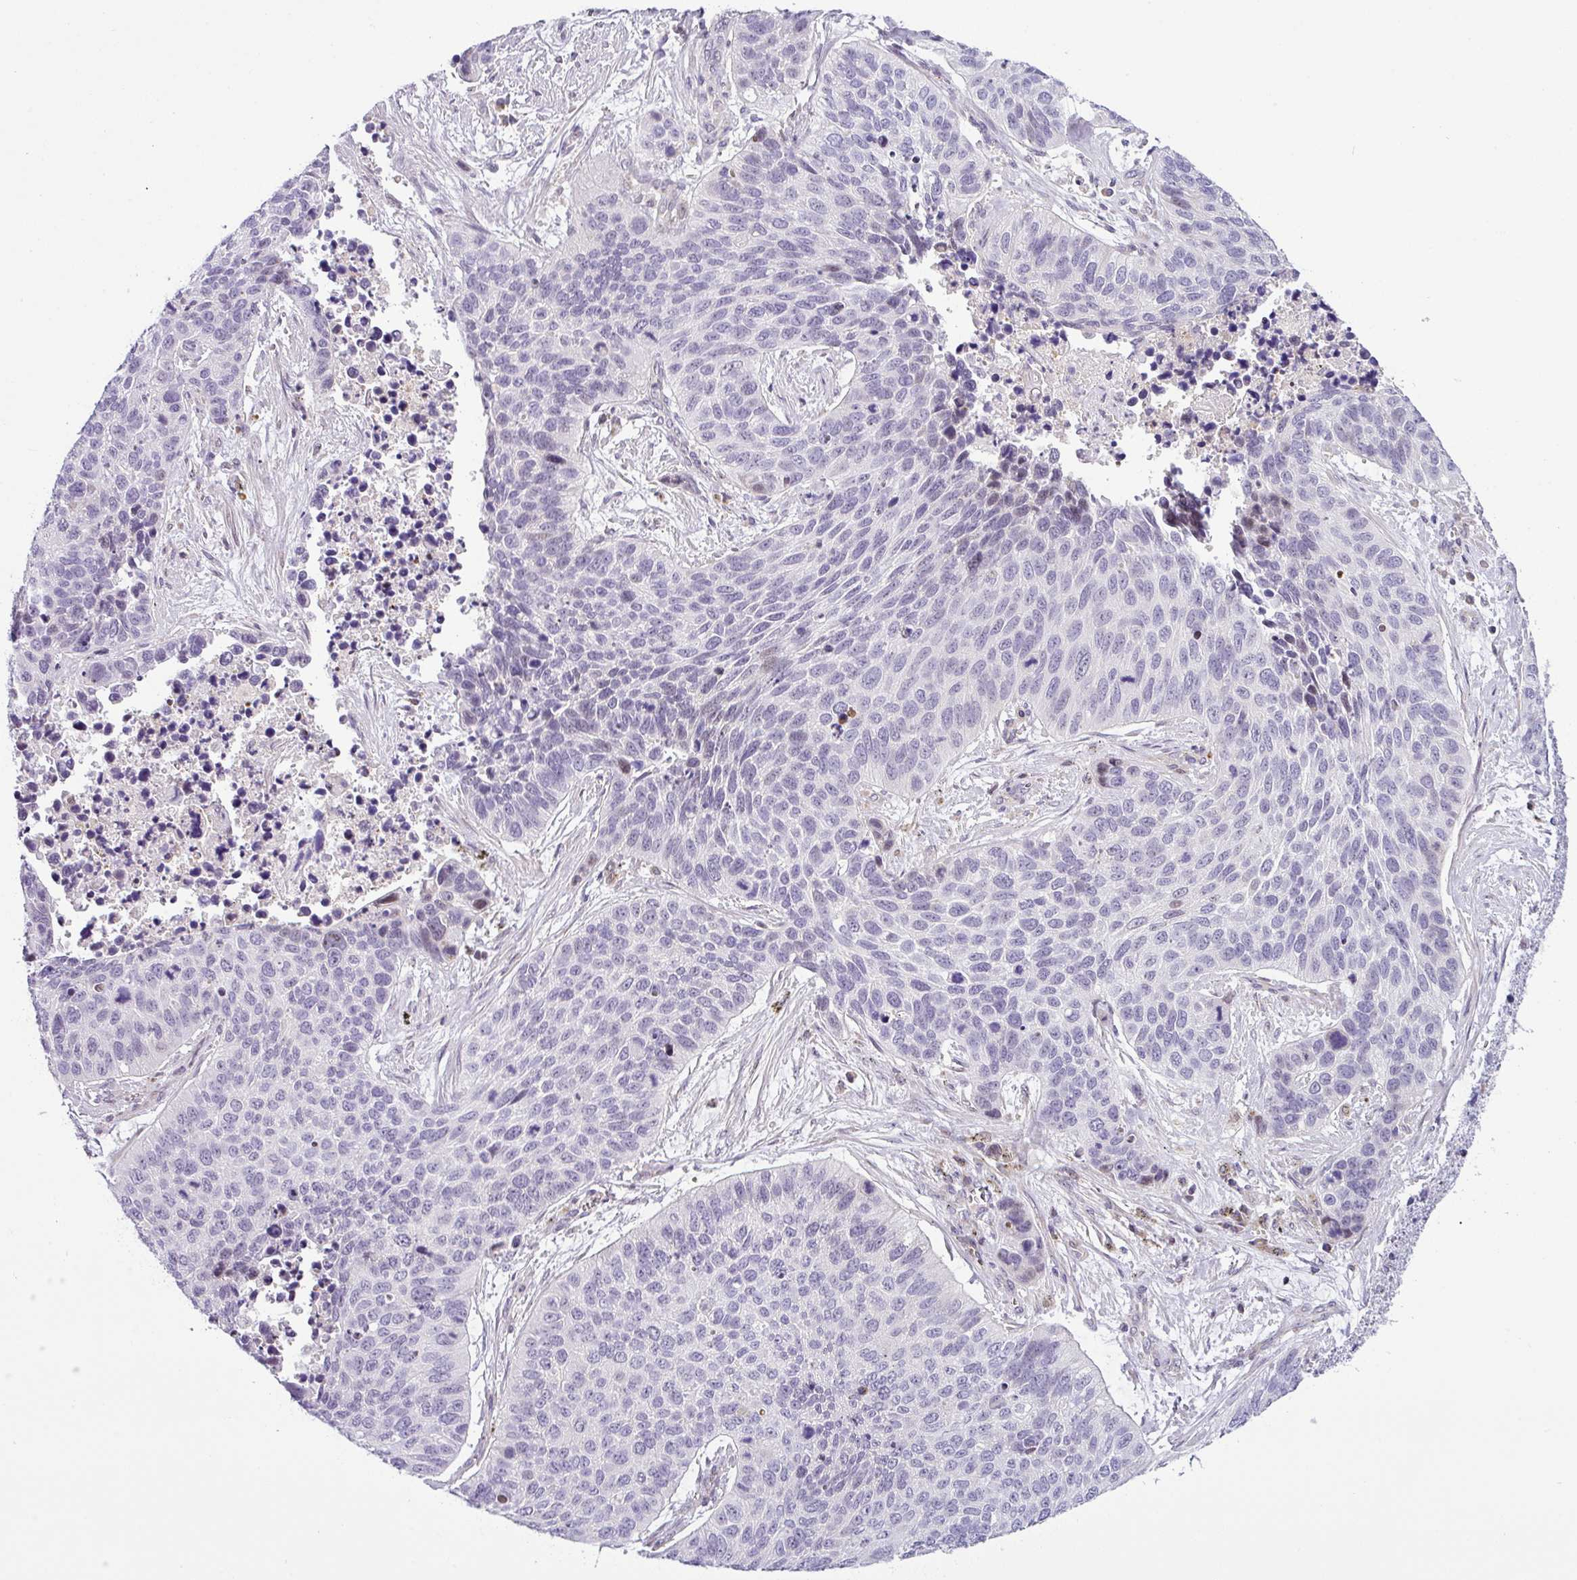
{"staining": {"intensity": "negative", "quantity": "none", "location": "none"}, "tissue": "lung cancer", "cell_type": "Tumor cells", "image_type": "cancer", "snomed": [{"axis": "morphology", "description": "Squamous cell carcinoma, NOS"}, {"axis": "topography", "description": "Lung"}], "caption": "A high-resolution image shows immunohistochemistry (IHC) staining of lung squamous cell carcinoma, which displays no significant expression in tumor cells.", "gene": "NDUFB2", "patient": {"sex": "male", "age": 62}}